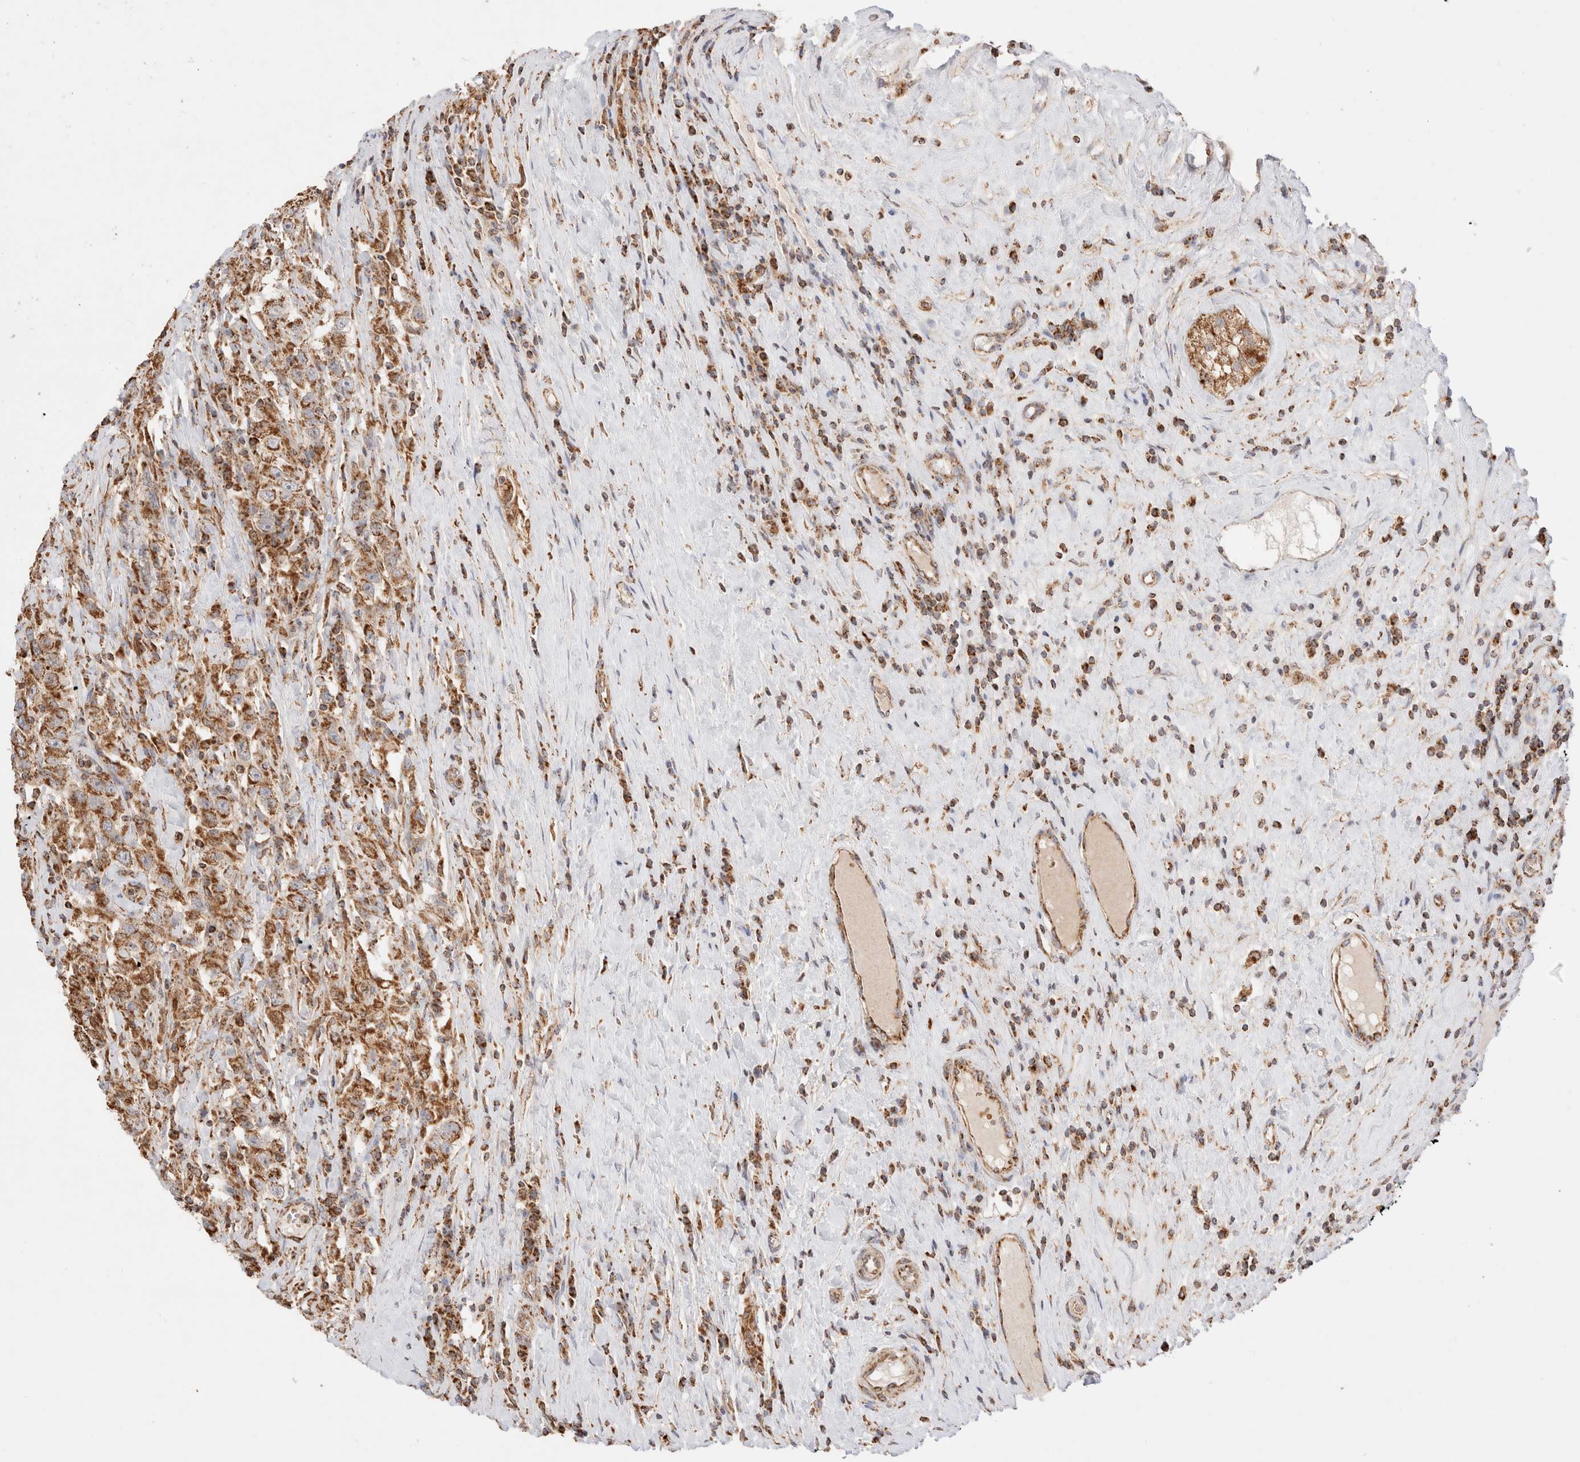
{"staining": {"intensity": "moderate", "quantity": ">75%", "location": "cytoplasmic/membranous"}, "tissue": "testis cancer", "cell_type": "Tumor cells", "image_type": "cancer", "snomed": [{"axis": "morphology", "description": "Seminoma, NOS"}, {"axis": "topography", "description": "Testis"}], "caption": "DAB (3,3'-diaminobenzidine) immunohistochemical staining of testis cancer displays moderate cytoplasmic/membranous protein positivity in approximately >75% of tumor cells.", "gene": "TMPPE", "patient": {"sex": "male", "age": 41}}